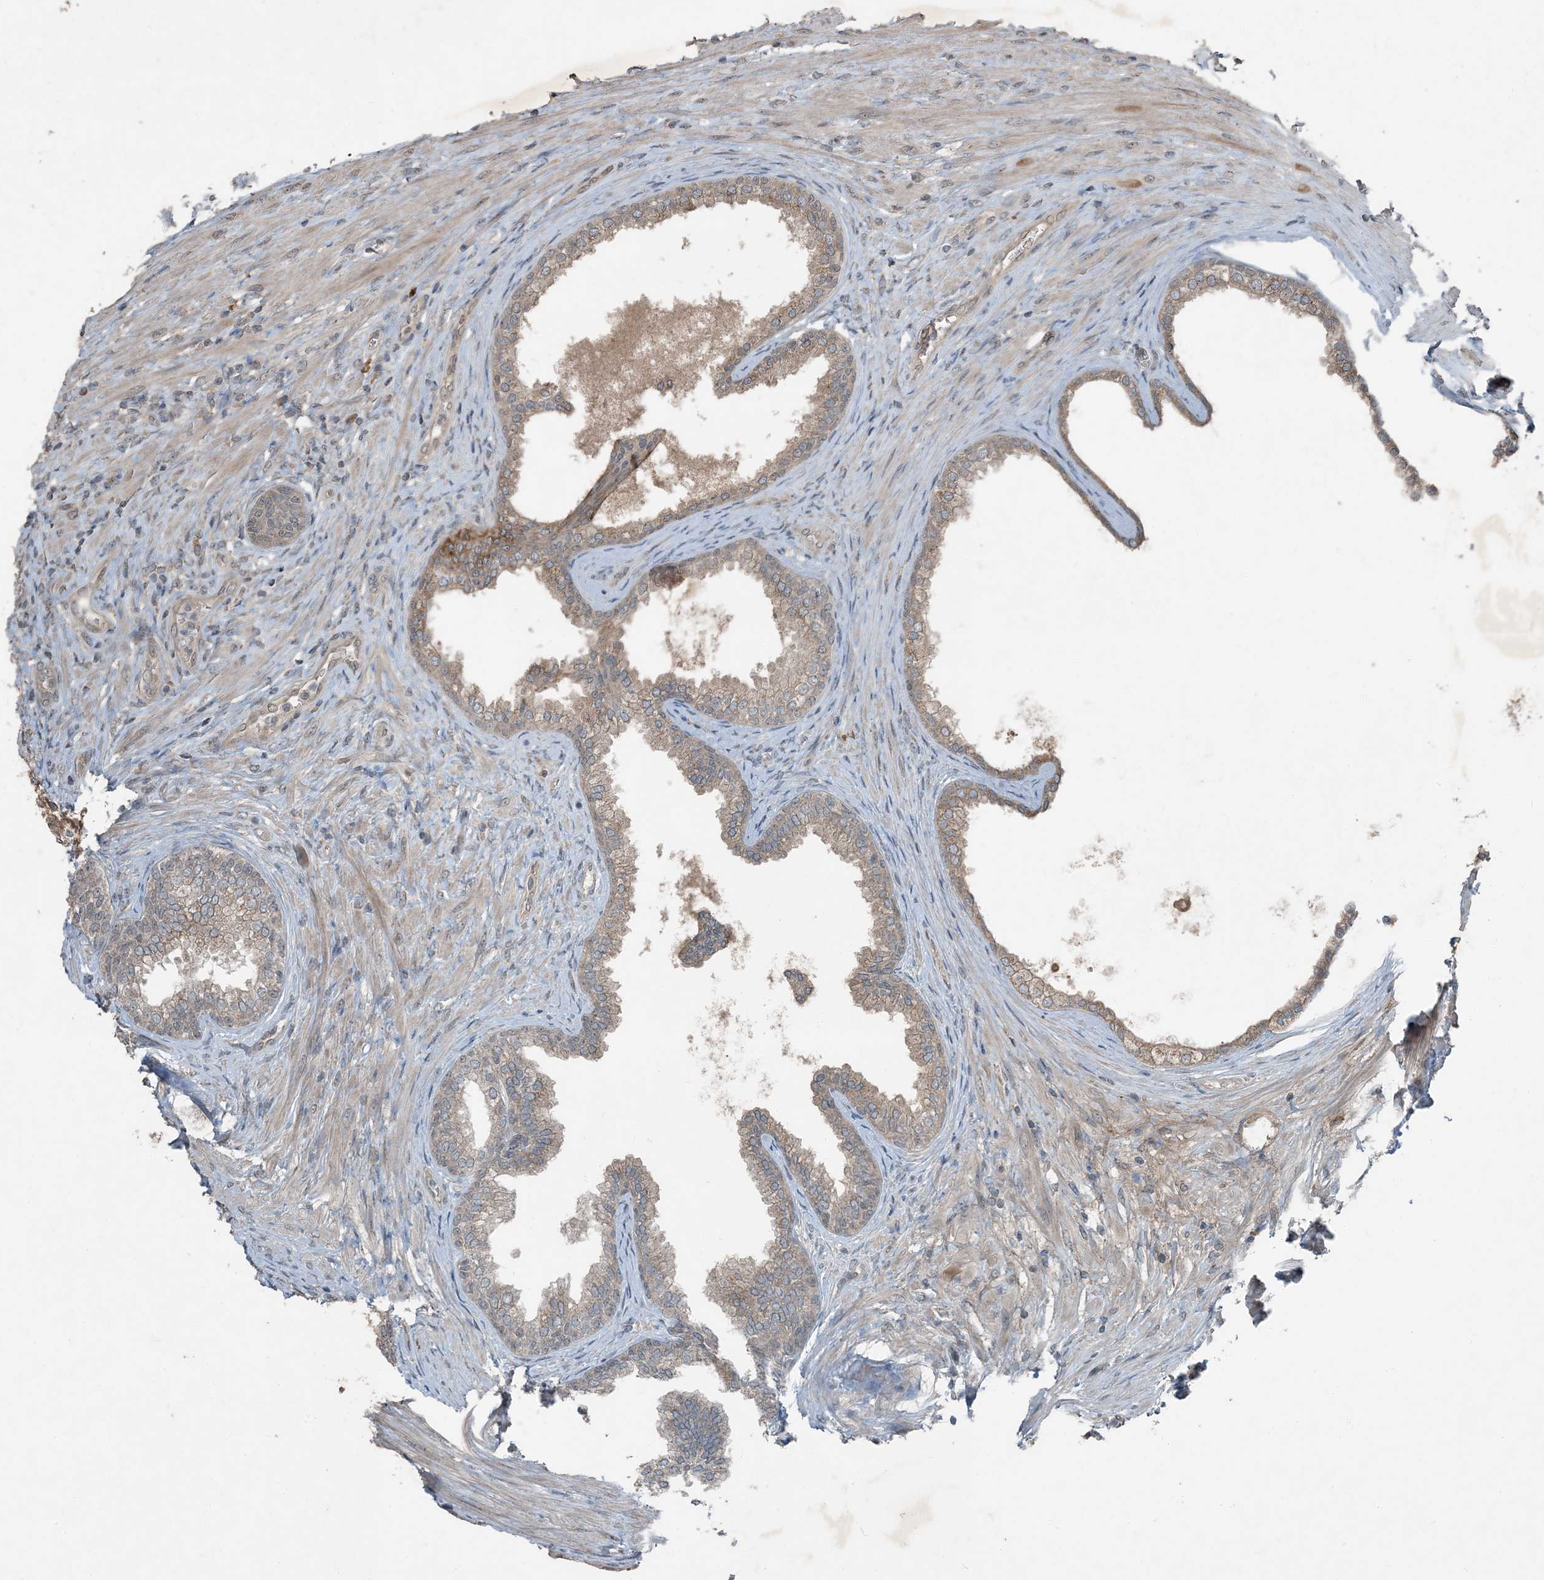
{"staining": {"intensity": "moderate", "quantity": ">75%", "location": "cytoplasmic/membranous"}, "tissue": "prostate", "cell_type": "Glandular cells", "image_type": "normal", "snomed": [{"axis": "morphology", "description": "Normal tissue, NOS"}, {"axis": "topography", "description": "Prostate"}], "caption": "This image shows immunohistochemistry (IHC) staining of normal human prostate, with medium moderate cytoplasmic/membranous expression in about >75% of glandular cells.", "gene": "MDN1", "patient": {"sex": "male", "age": 76}}